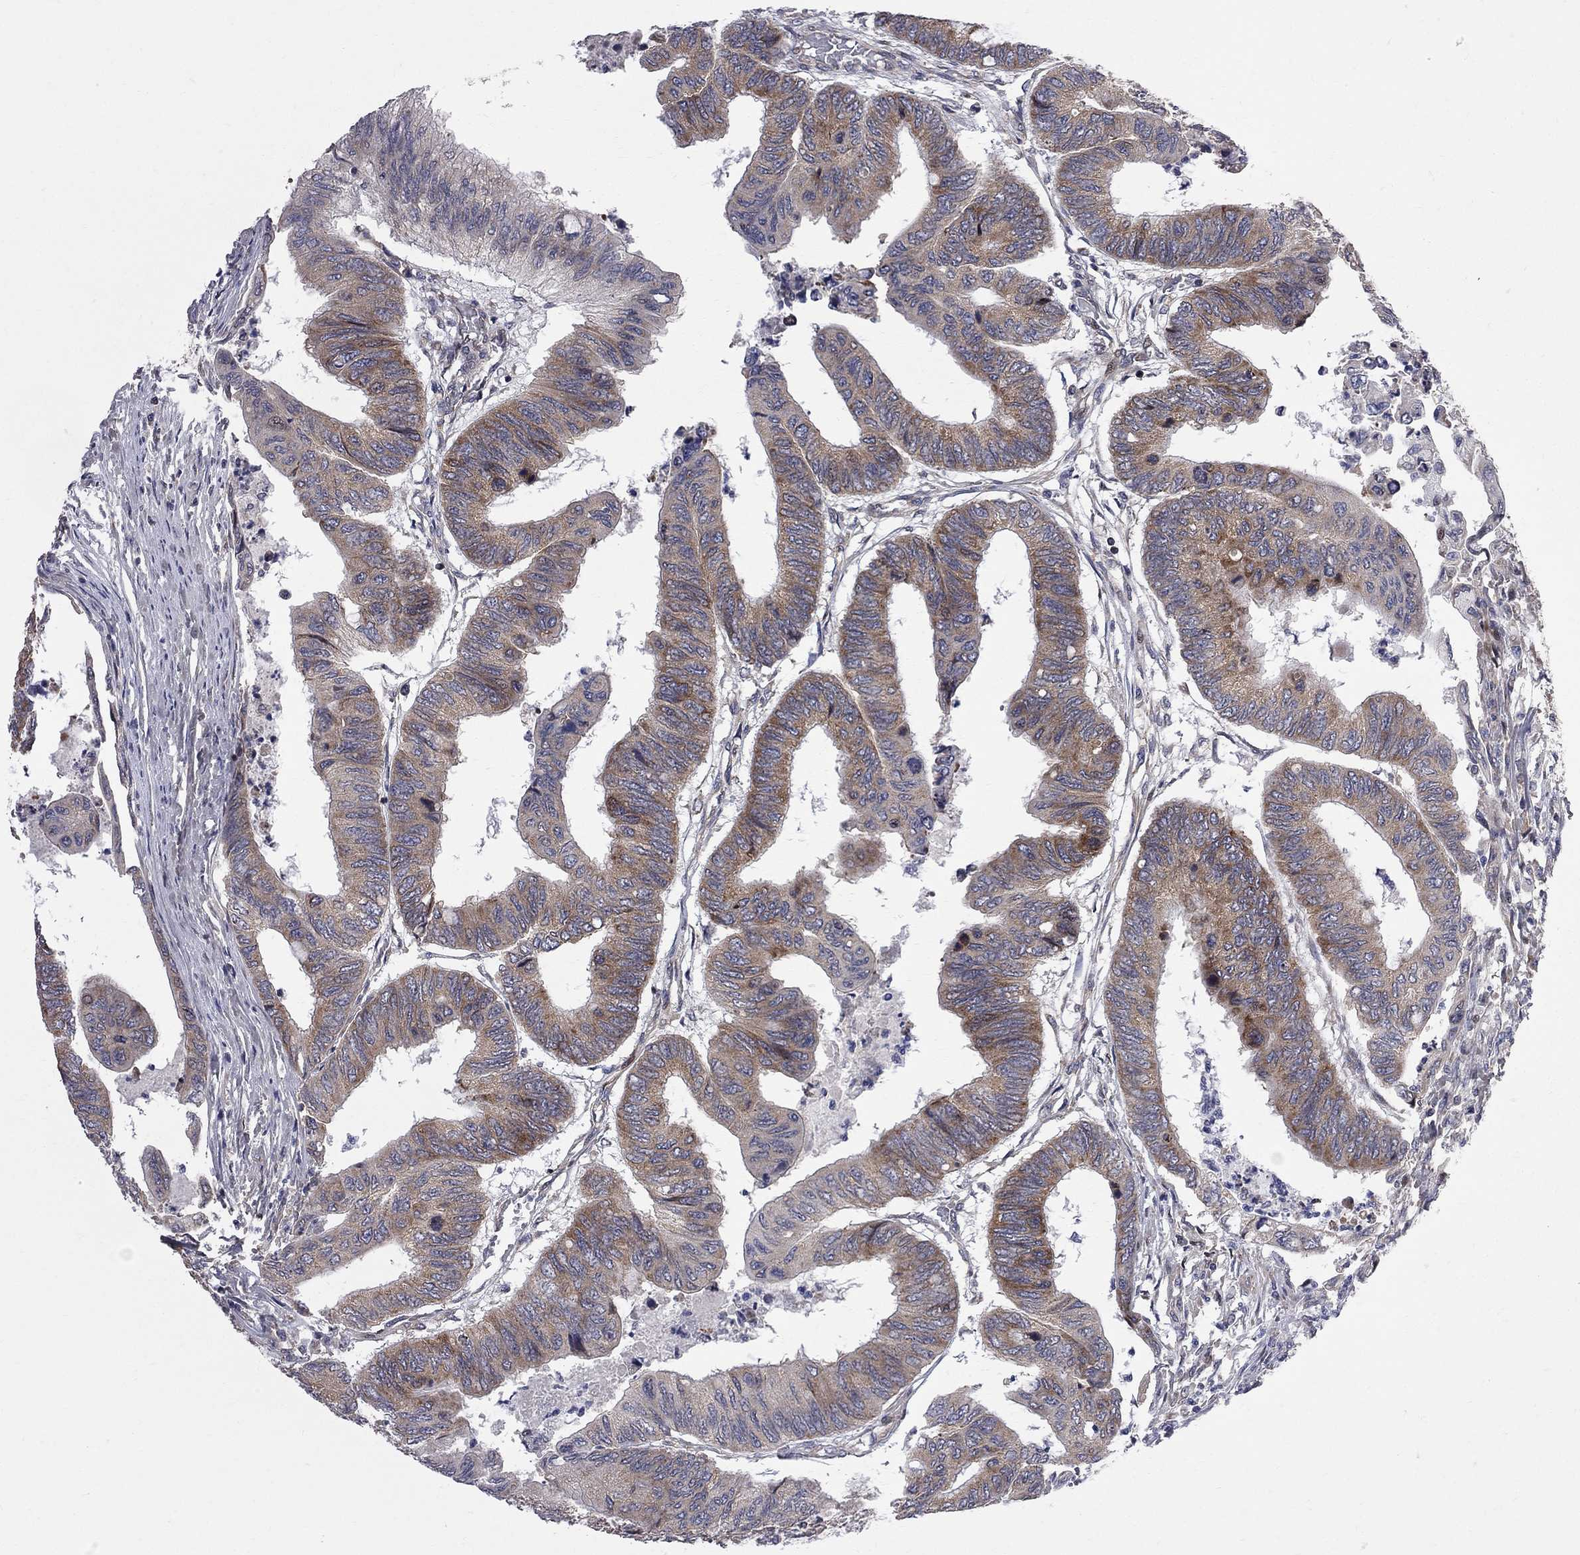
{"staining": {"intensity": "moderate", "quantity": "<25%", "location": "cytoplasmic/membranous"}, "tissue": "colorectal cancer", "cell_type": "Tumor cells", "image_type": "cancer", "snomed": [{"axis": "morphology", "description": "Normal tissue, NOS"}, {"axis": "morphology", "description": "Adenocarcinoma, NOS"}, {"axis": "topography", "description": "Rectum"}, {"axis": "topography", "description": "Peripheral nerve tissue"}], "caption": "Moderate cytoplasmic/membranous staining is appreciated in about <25% of tumor cells in colorectal adenocarcinoma.", "gene": "CNOT11", "patient": {"sex": "male", "age": 92}}